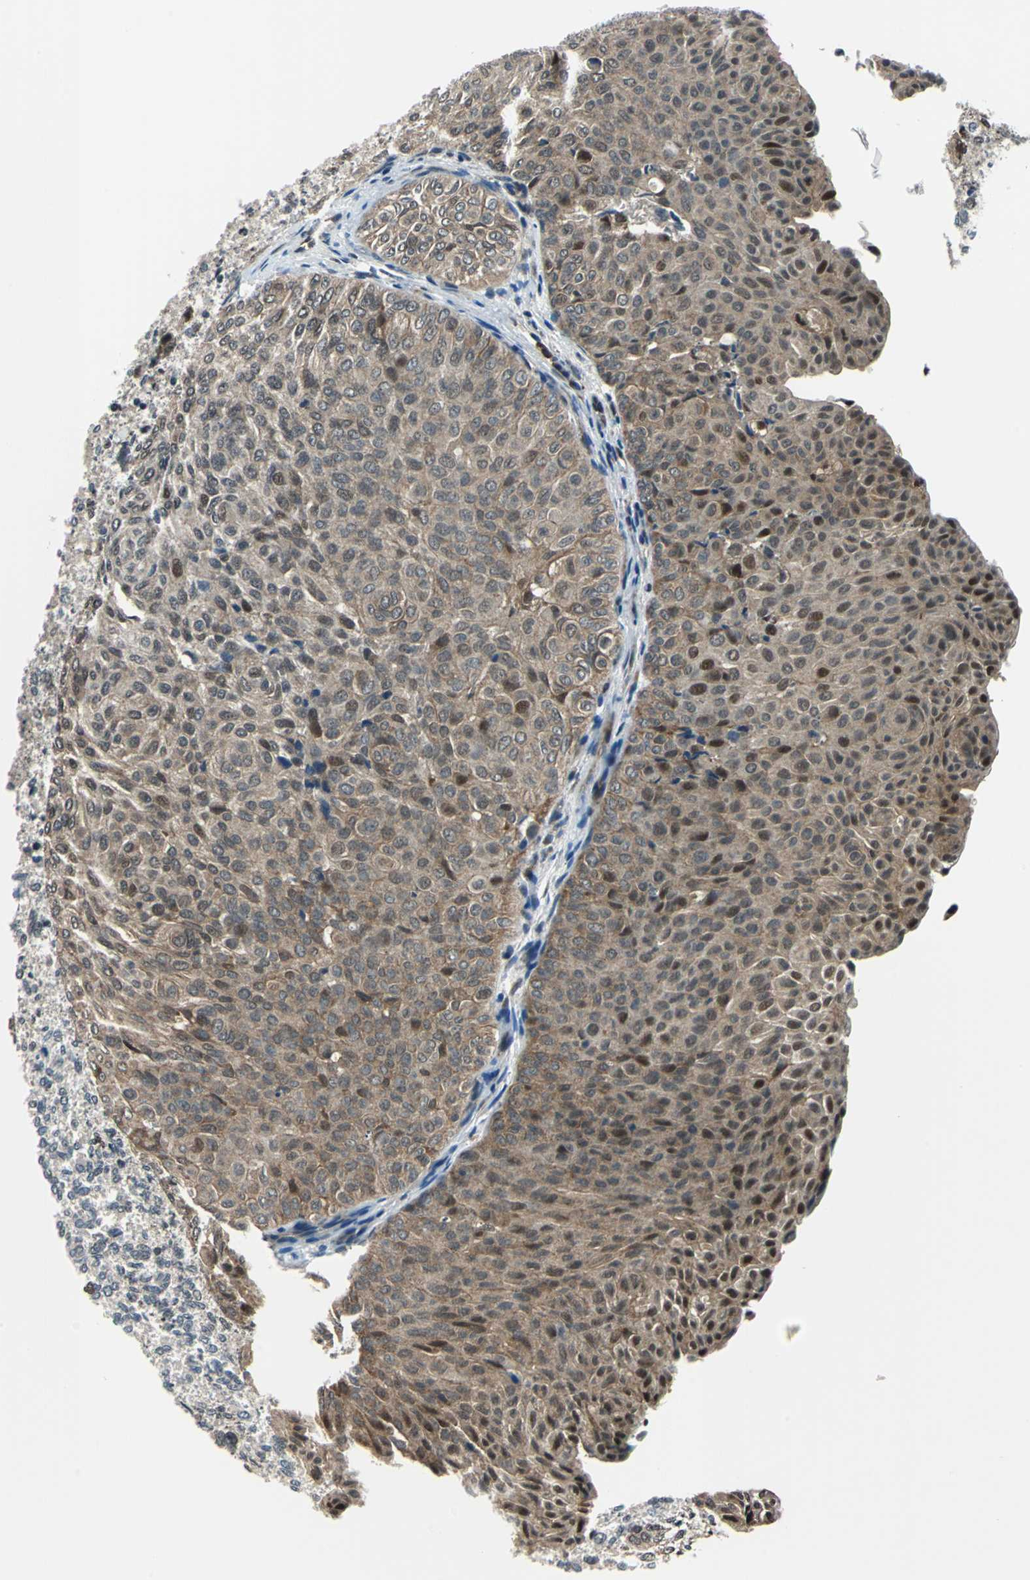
{"staining": {"intensity": "moderate", "quantity": "25%-75%", "location": "cytoplasmic/membranous,nuclear"}, "tissue": "urothelial cancer", "cell_type": "Tumor cells", "image_type": "cancer", "snomed": [{"axis": "morphology", "description": "Urothelial carcinoma, Low grade"}, {"axis": "topography", "description": "Urinary bladder"}], "caption": "Immunohistochemical staining of low-grade urothelial carcinoma reveals medium levels of moderate cytoplasmic/membranous and nuclear protein positivity in about 25%-75% of tumor cells.", "gene": "POLR3K", "patient": {"sex": "male", "age": 78}}